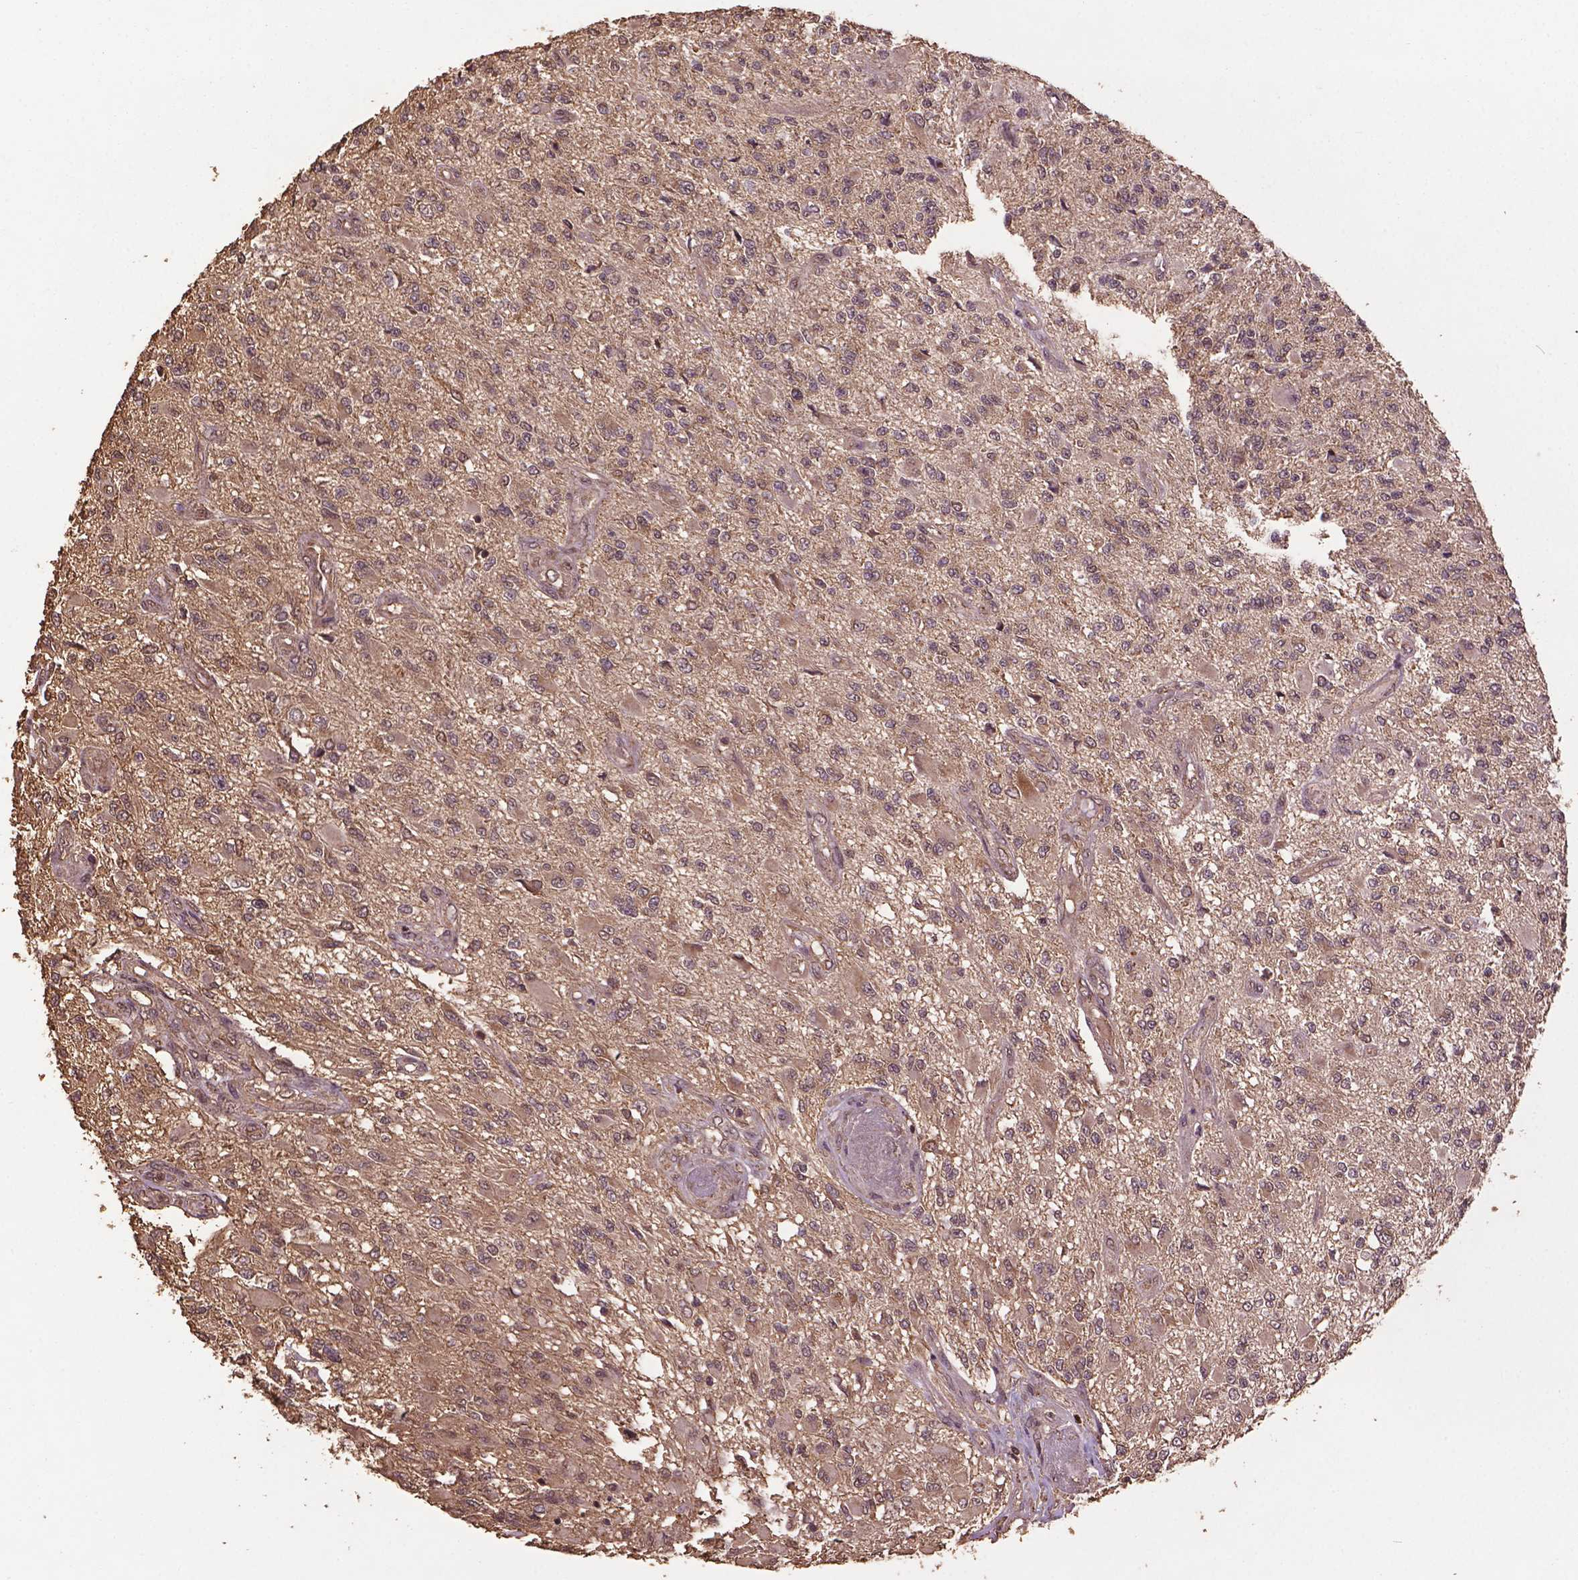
{"staining": {"intensity": "weak", "quantity": ">75%", "location": "cytoplasmic/membranous"}, "tissue": "glioma", "cell_type": "Tumor cells", "image_type": "cancer", "snomed": [{"axis": "morphology", "description": "Glioma, malignant, High grade"}, {"axis": "topography", "description": "Brain"}], "caption": "Immunohistochemical staining of malignant glioma (high-grade) displays weak cytoplasmic/membranous protein expression in about >75% of tumor cells. (Brightfield microscopy of DAB IHC at high magnification).", "gene": "BABAM1", "patient": {"sex": "female", "age": 63}}